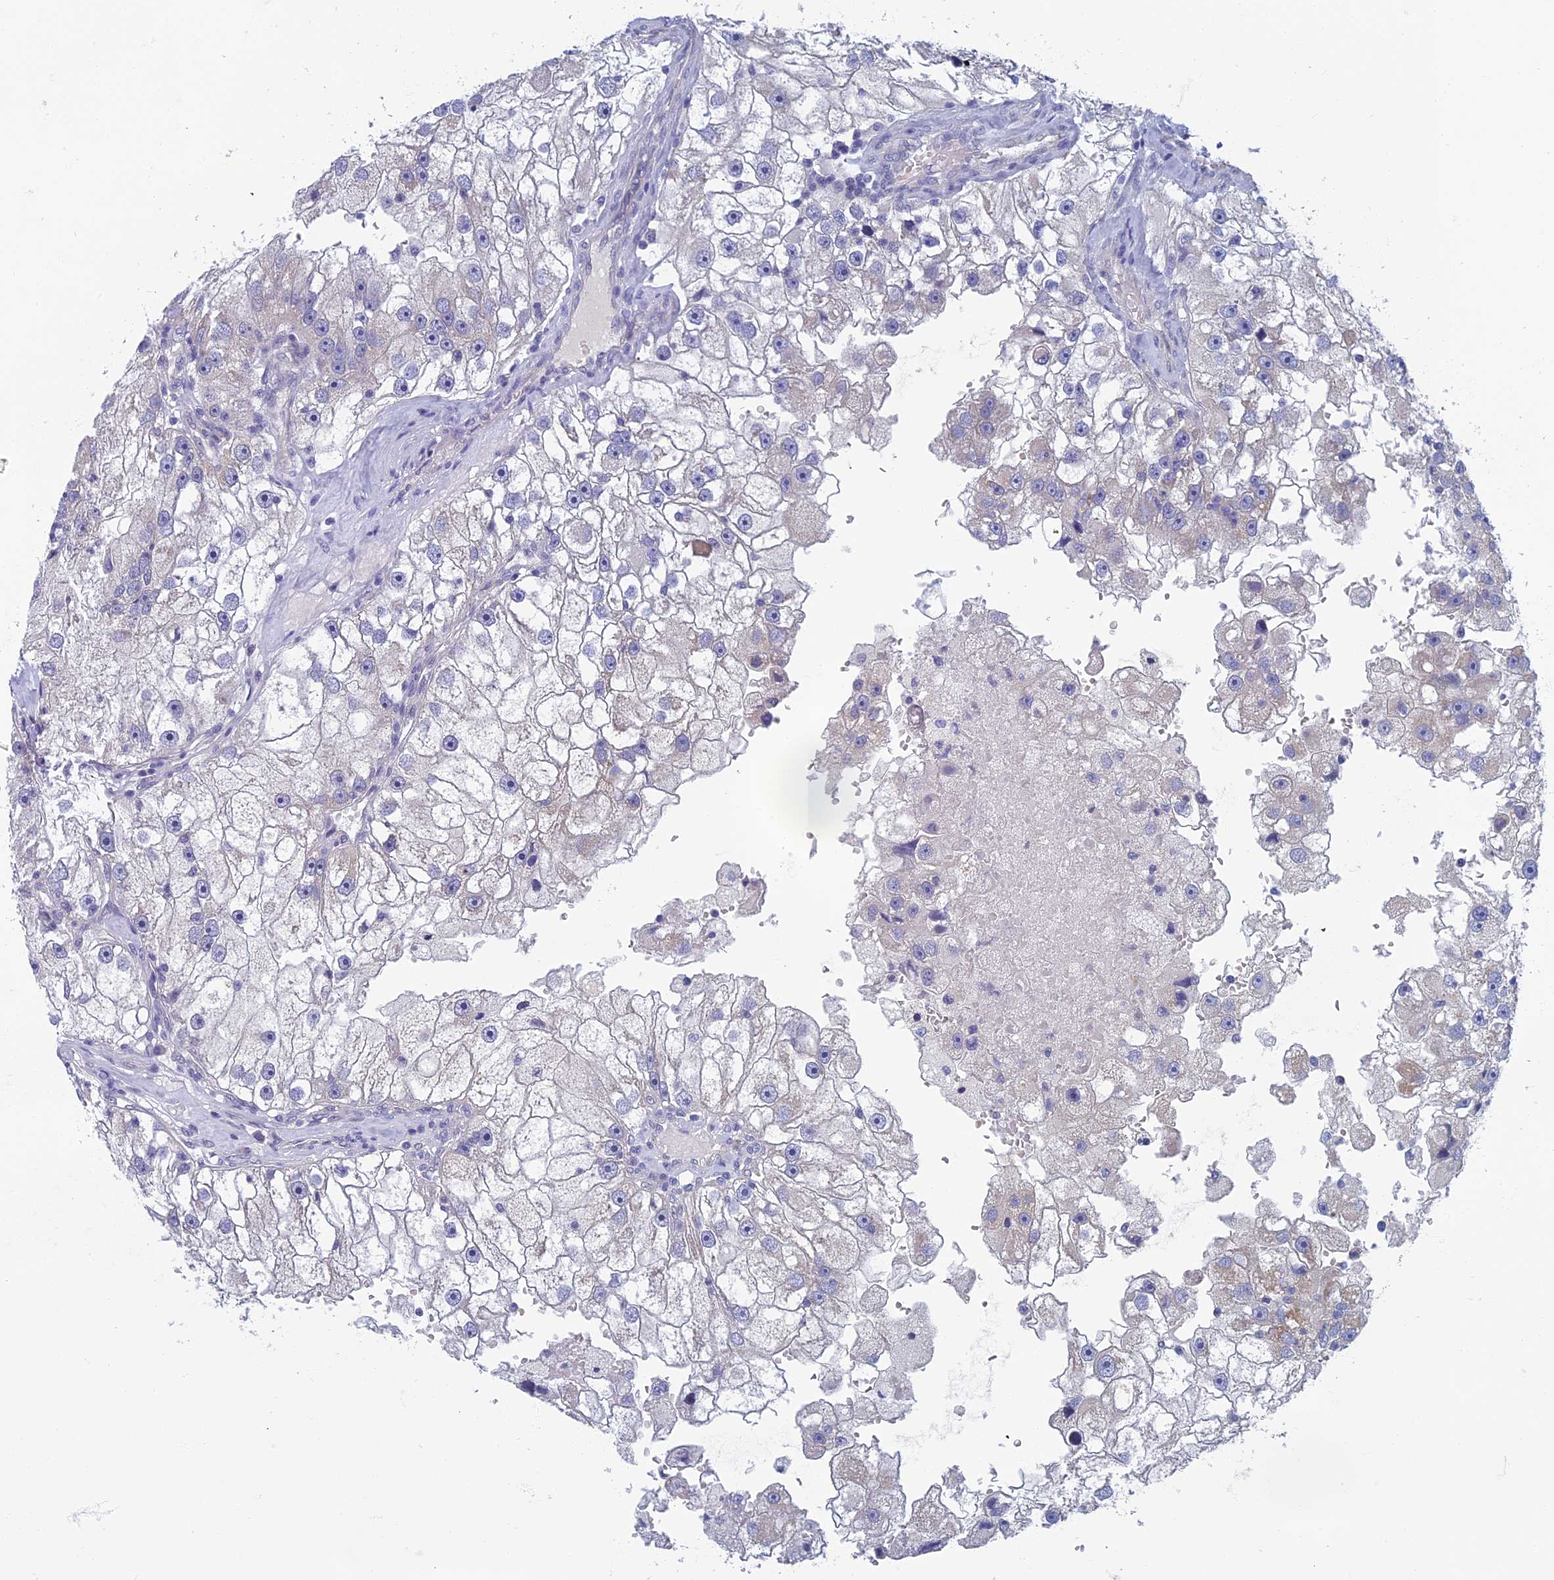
{"staining": {"intensity": "negative", "quantity": "none", "location": "none"}, "tissue": "renal cancer", "cell_type": "Tumor cells", "image_type": "cancer", "snomed": [{"axis": "morphology", "description": "Adenocarcinoma, NOS"}, {"axis": "topography", "description": "Kidney"}], "caption": "IHC image of neoplastic tissue: renal cancer stained with DAB (3,3'-diaminobenzidine) exhibits no significant protein positivity in tumor cells. Nuclei are stained in blue.", "gene": "SPIN4", "patient": {"sex": "male", "age": 63}}